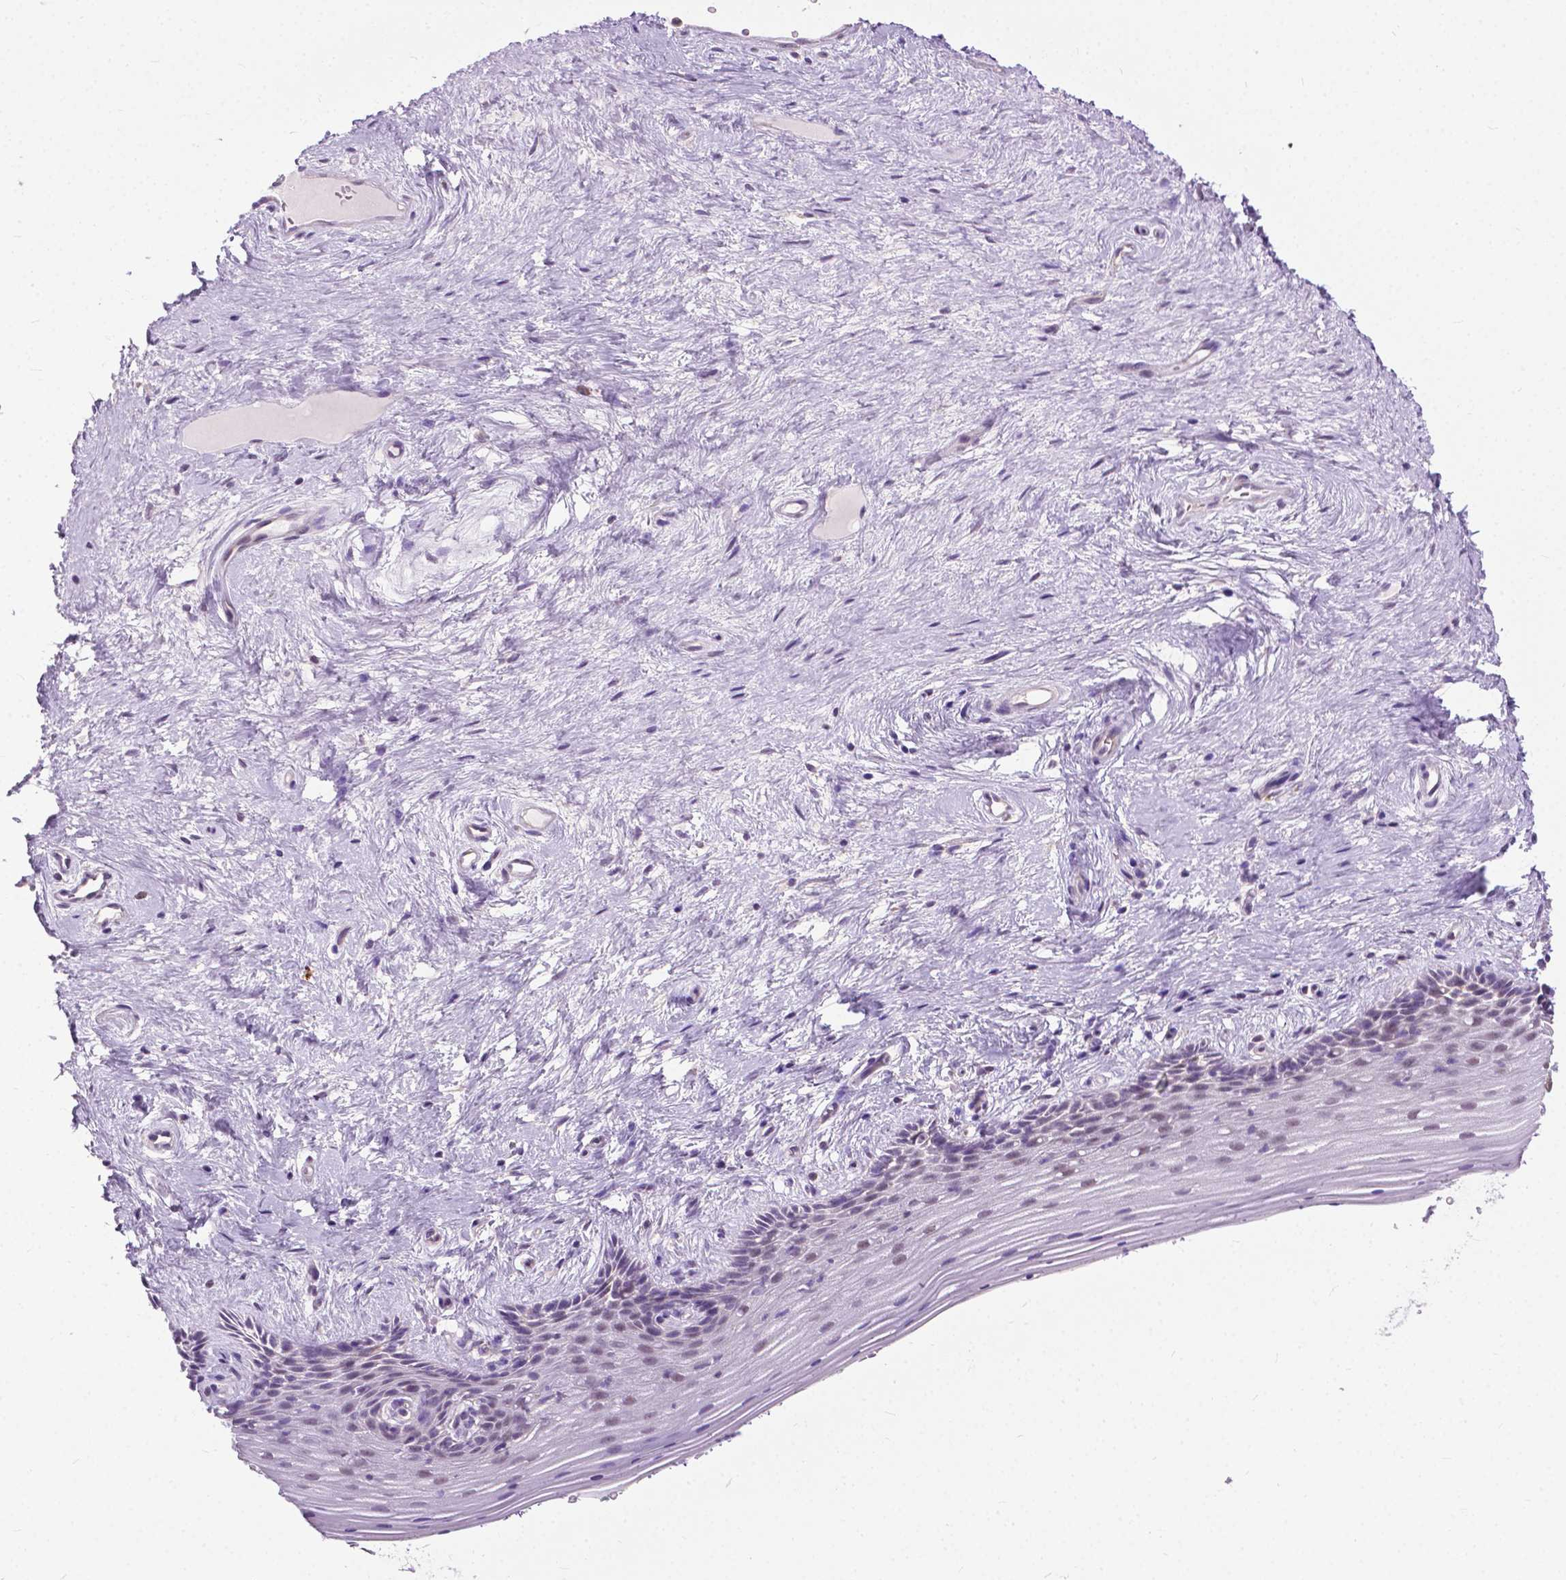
{"staining": {"intensity": "negative", "quantity": "none", "location": "none"}, "tissue": "vagina", "cell_type": "Squamous epithelial cells", "image_type": "normal", "snomed": [{"axis": "morphology", "description": "Normal tissue, NOS"}, {"axis": "topography", "description": "Vagina"}], "caption": "This histopathology image is of normal vagina stained with immunohistochemistry (IHC) to label a protein in brown with the nuclei are counter-stained blue. There is no staining in squamous epithelial cells. (DAB IHC with hematoxylin counter stain).", "gene": "TTC9B", "patient": {"sex": "female", "age": 45}}